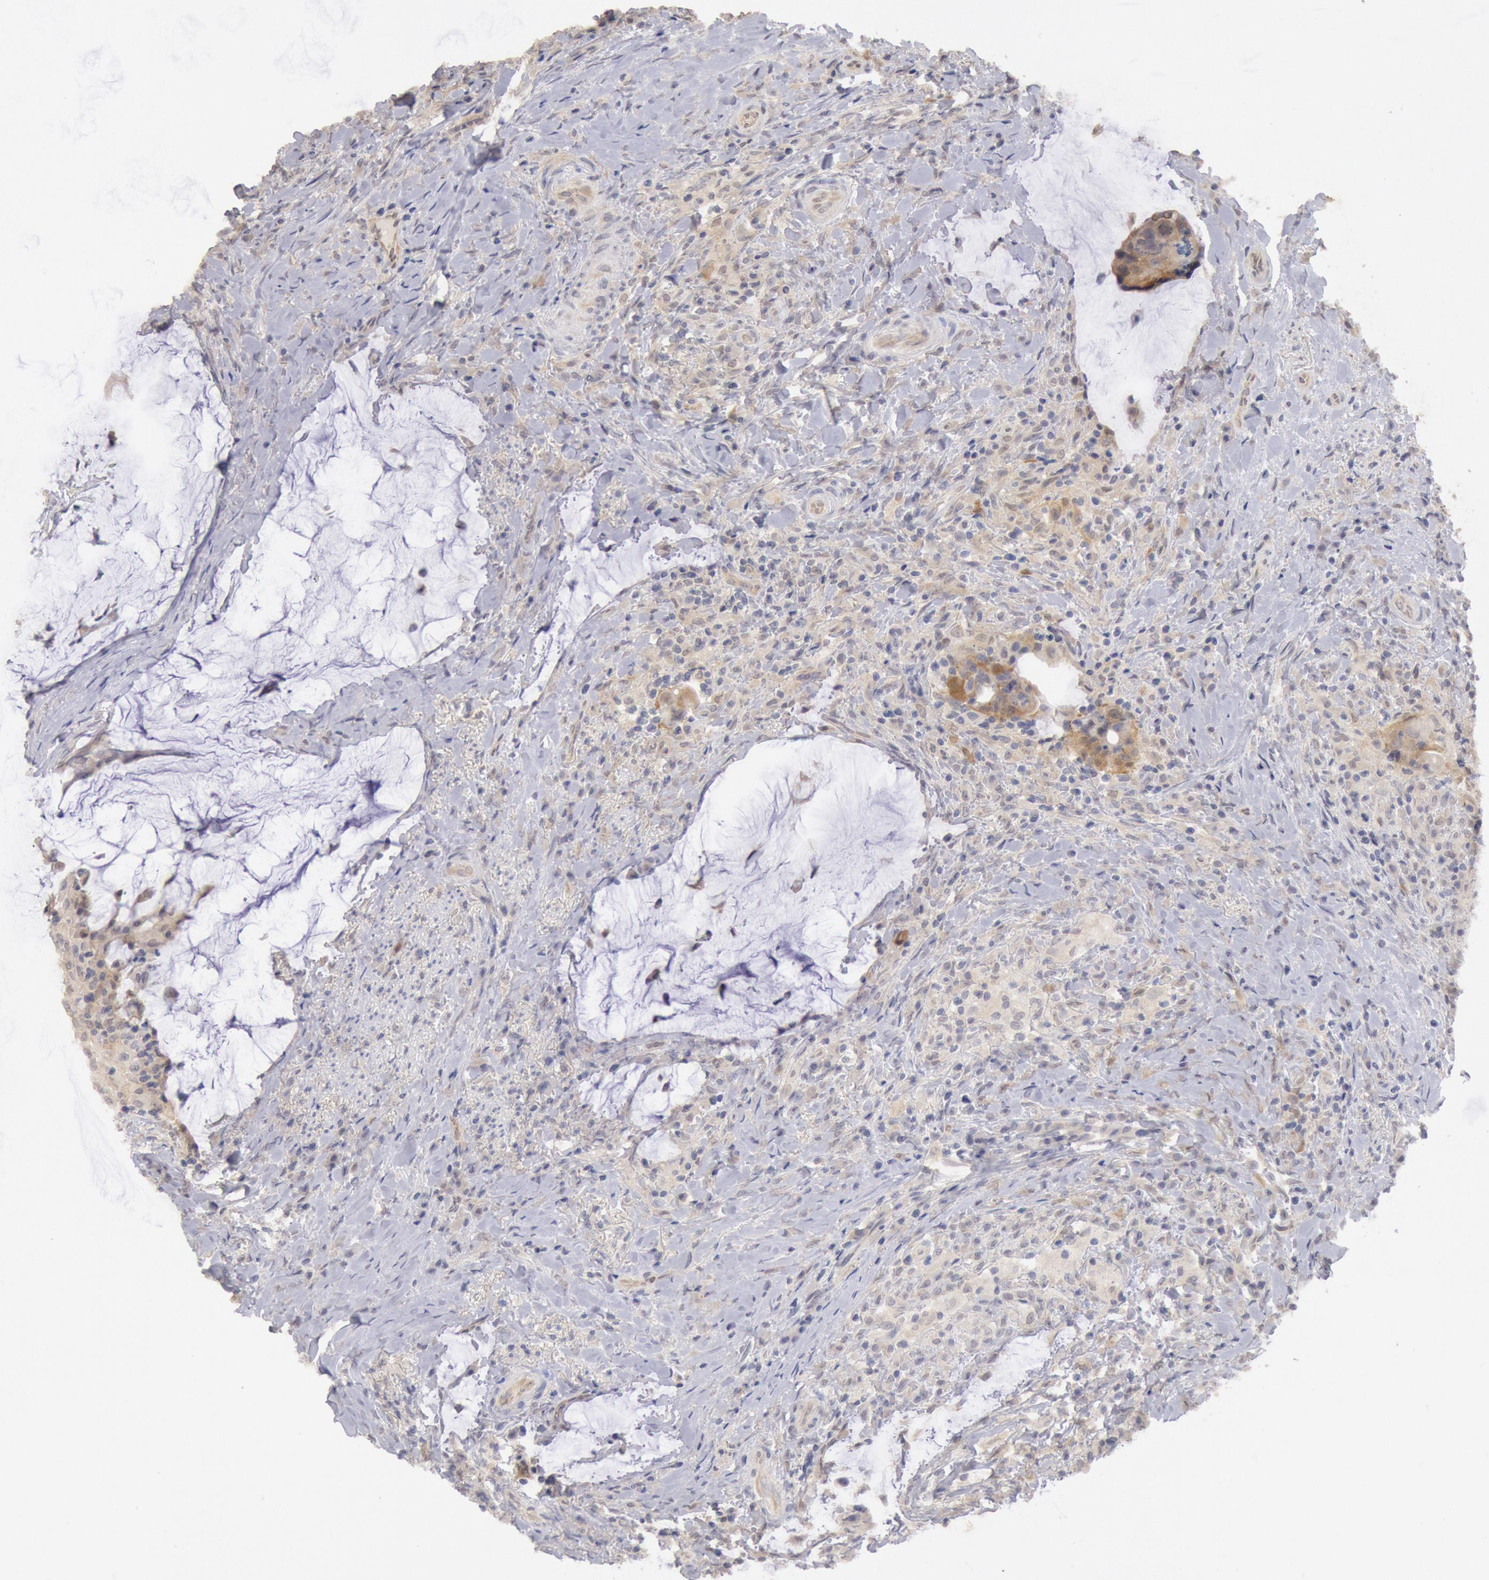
{"staining": {"intensity": "moderate", "quantity": "25%-75%", "location": "cytoplasmic/membranous"}, "tissue": "colorectal cancer", "cell_type": "Tumor cells", "image_type": "cancer", "snomed": [{"axis": "morphology", "description": "Adenocarcinoma, NOS"}, {"axis": "topography", "description": "Rectum"}], "caption": "A medium amount of moderate cytoplasmic/membranous positivity is identified in about 25%-75% of tumor cells in colorectal cancer (adenocarcinoma) tissue.", "gene": "DNAJA1", "patient": {"sex": "female", "age": 71}}